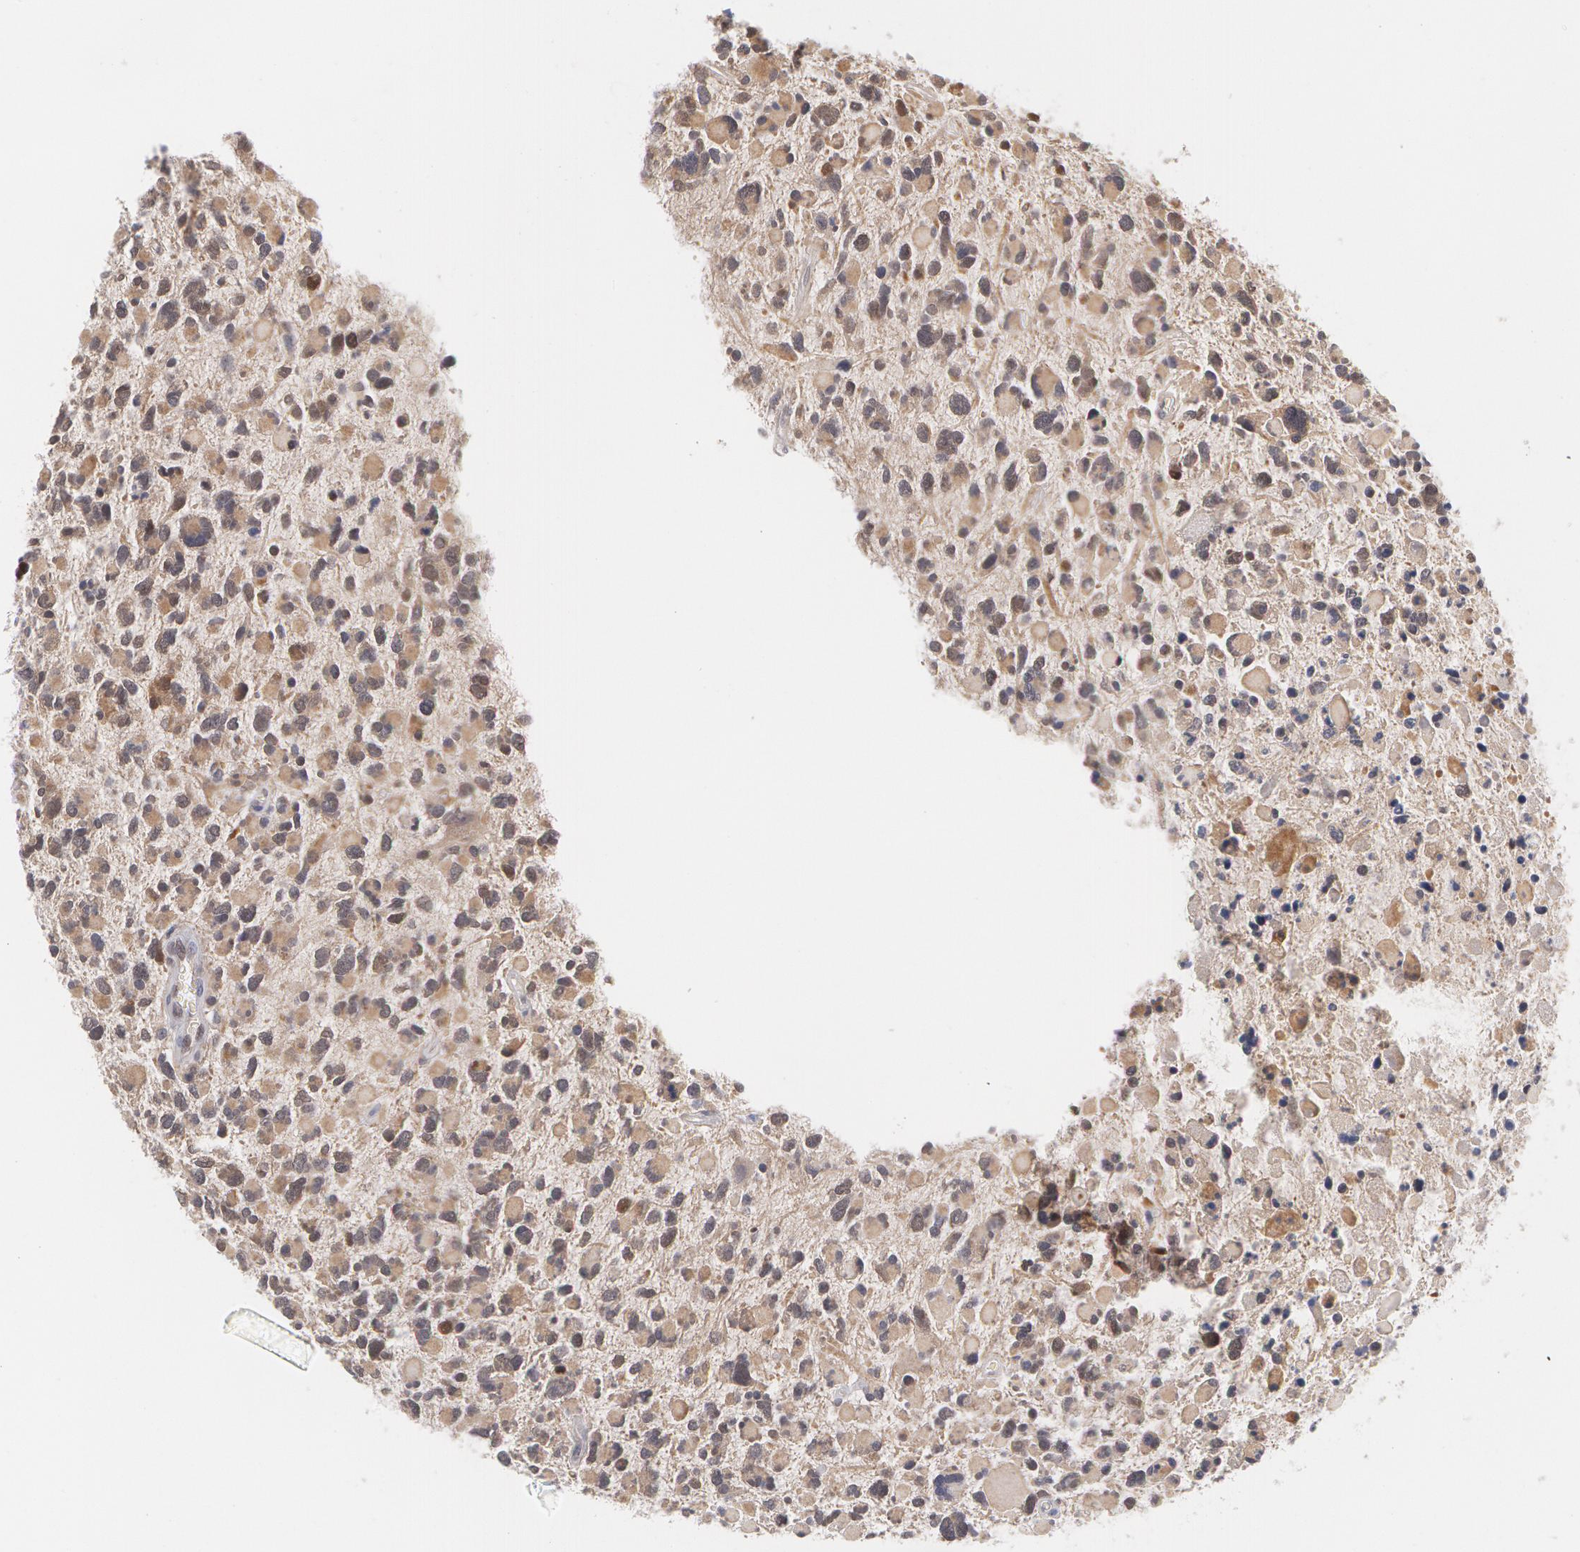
{"staining": {"intensity": "negative", "quantity": "none", "location": "none"}, "tissue": "glioma", "cell_type": "Tumor cells", "image_type": "cancer", "snomed": [{"axis": "morphology", "description": "Glioma, malignant, High grade"}, {"axis": "topography", "description": "Brain"}], "caption": "Protein analysis of glioma demonstrates no significant expression in tumor cells. The staining was performed using DAB (3,3'-diaminobenzidine) to visualize the protein expression in brown, while the nuclei were stained in blue with hematoxylin (Magnification: 20x).", "gene": "TXNRD1", "patient": {"sex": "female", "age": 37}}